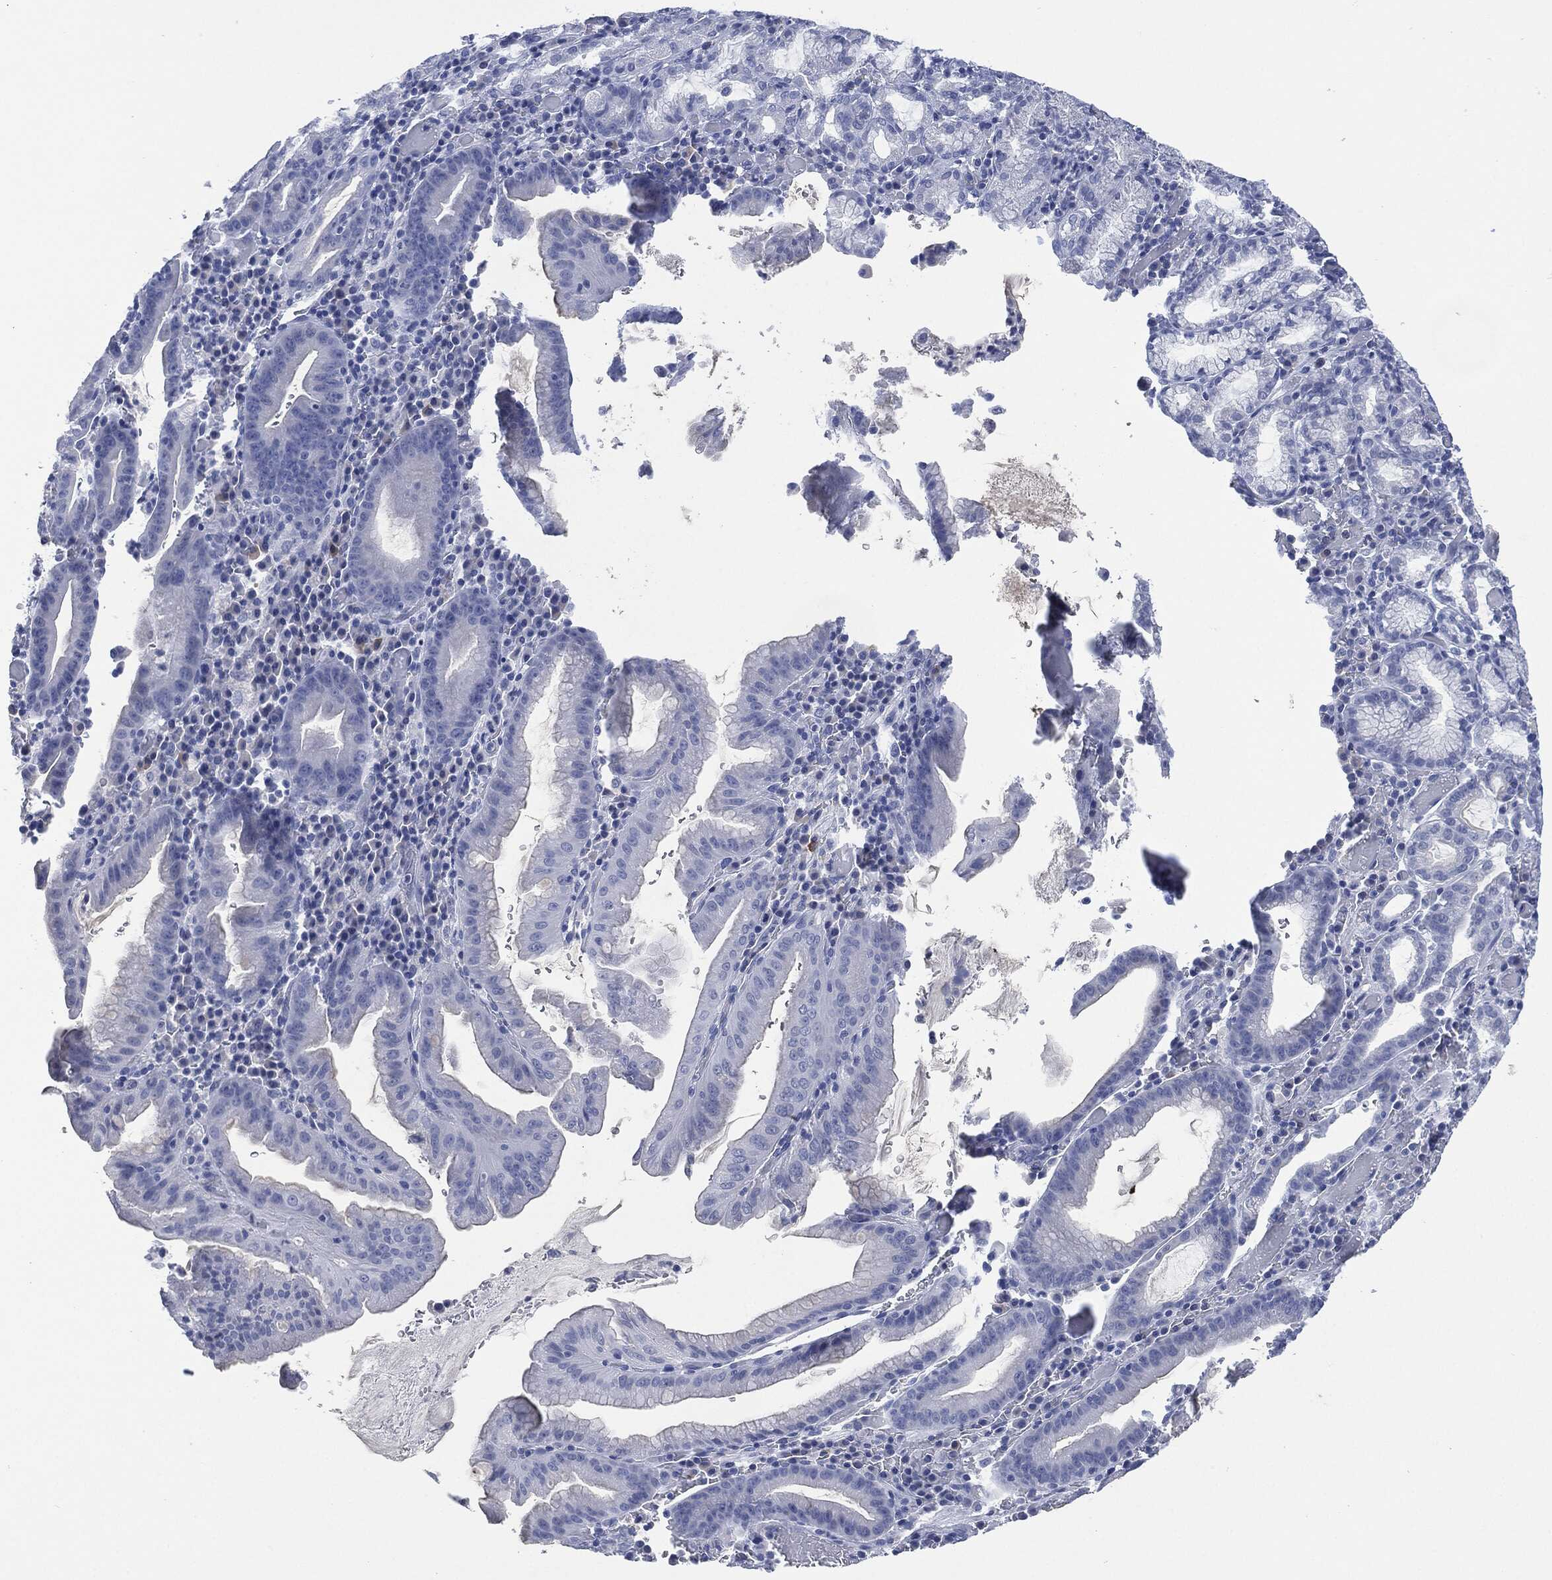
{"staining": {"intensity": "negative", "quantity": "none", "location": "none"}, "tissue": "stomach cancer", "cell_type": "Tumor cells", "image_type": "cancer", "snomed": [{"axis": "morphology", "description": "Adenocarcinoma, NOS"}, {"axis": "topography", "description": "Stomach"}], "caption": "Adenocarcinoma (stomach) was stained to show a protein in brown. There is no significant positivity in tumor cells.", "gene": "MUC16", "patient": {"sex": "male", "age": 79}}